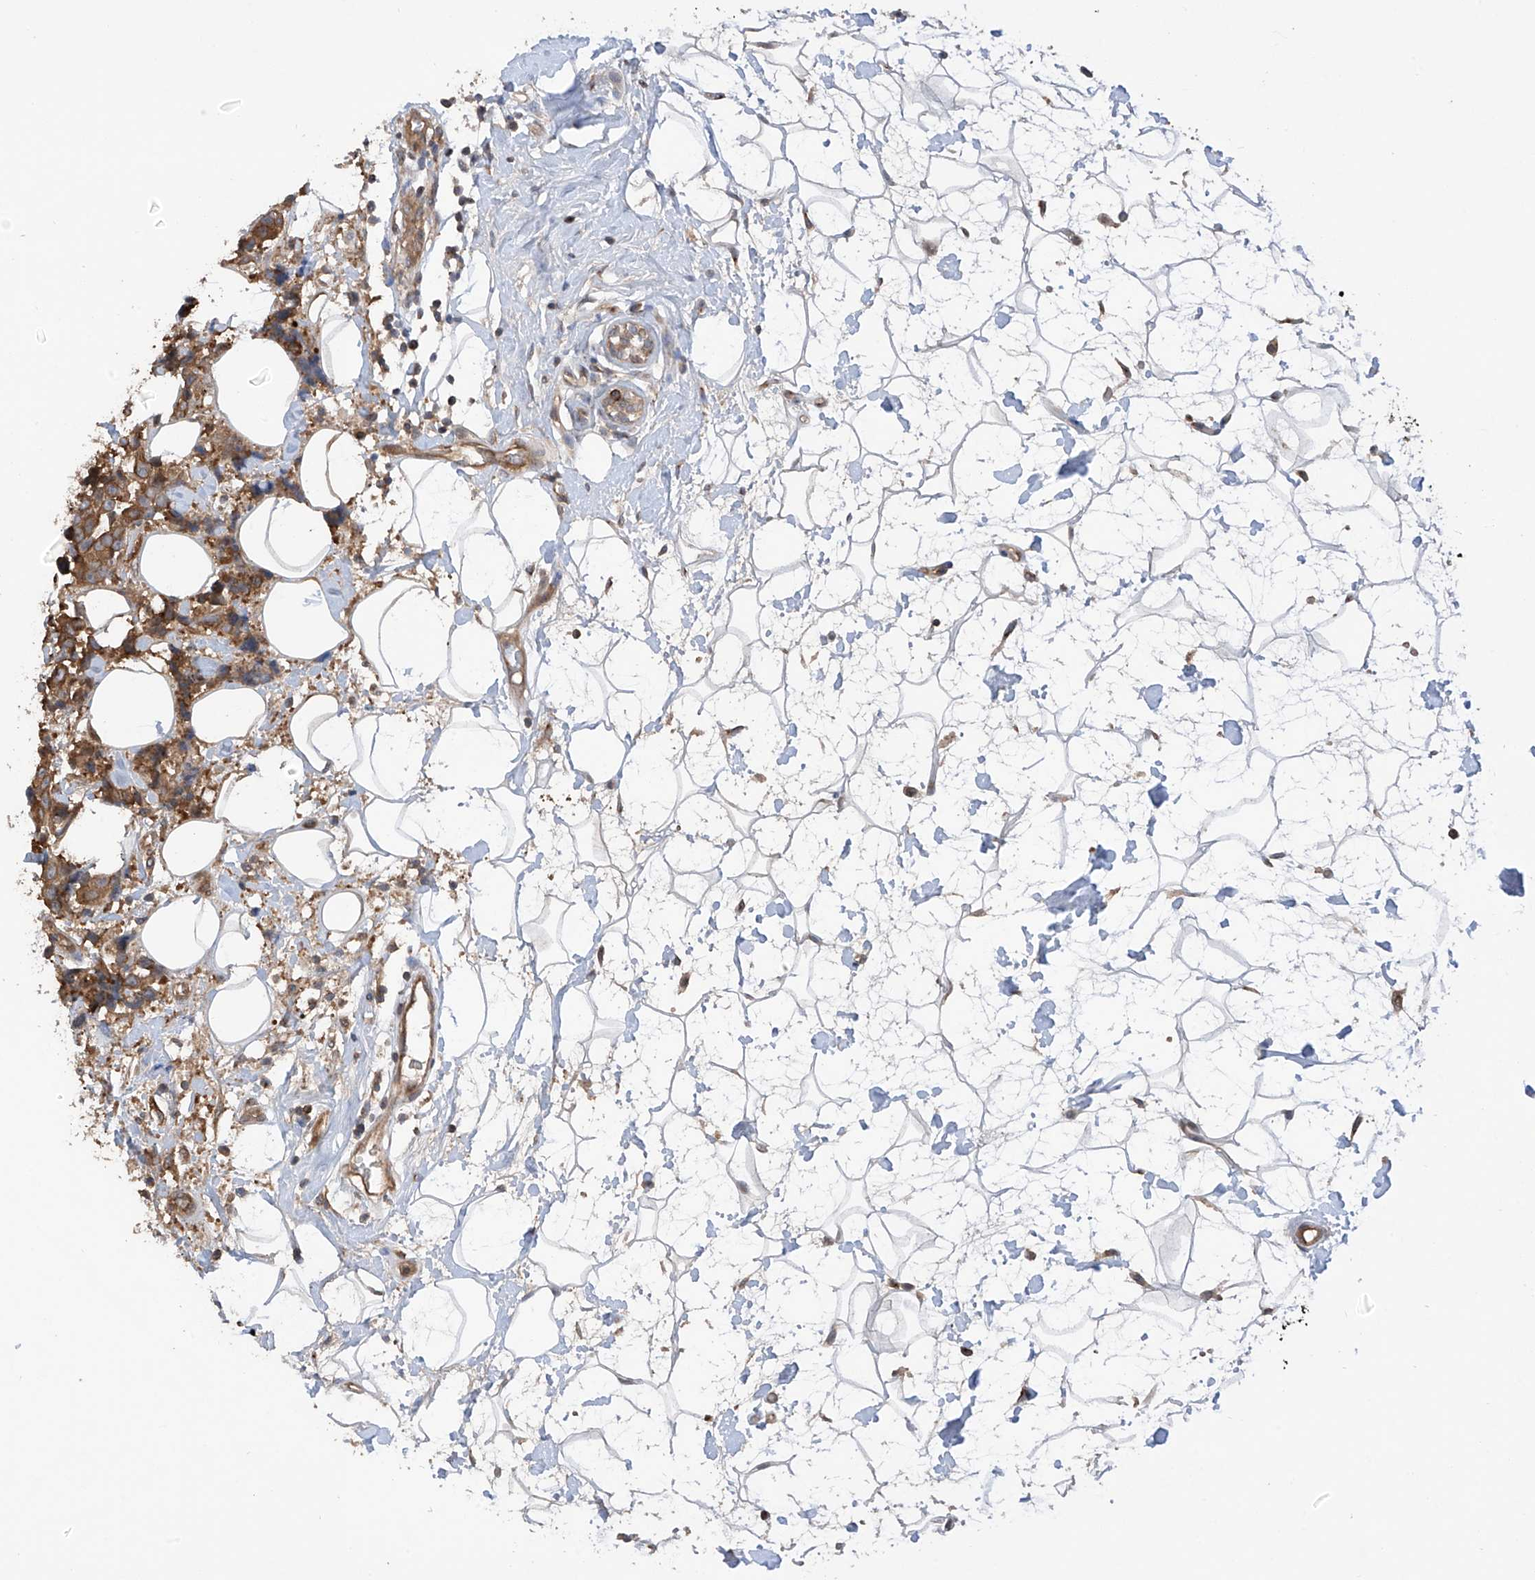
{"staining": {"intensity": "moderate", "quantity": ">75%", "location": "cytoplasmic/membranous"}, "tissue": "breast cancer", "cell_type": "Tumor cells", "image_type": "cancer", "snomed": [{"axis": "morphology", "description": "Normal tissue, NOS"}, {"axis": "morphology", "description": "Duct carcinoma"}, {"axis": "topography", "description": "Breast"}], "caption": "Breast invasive ductal carcinoma was stained to show a protein in brown. There is medium levels of moderate cytoplasmic/membranous staining in about >75% of tumor cells. Nuclei are stained in blue.", "gene": "RPAIN", "patient": {"sex": "female", "age": 39}}